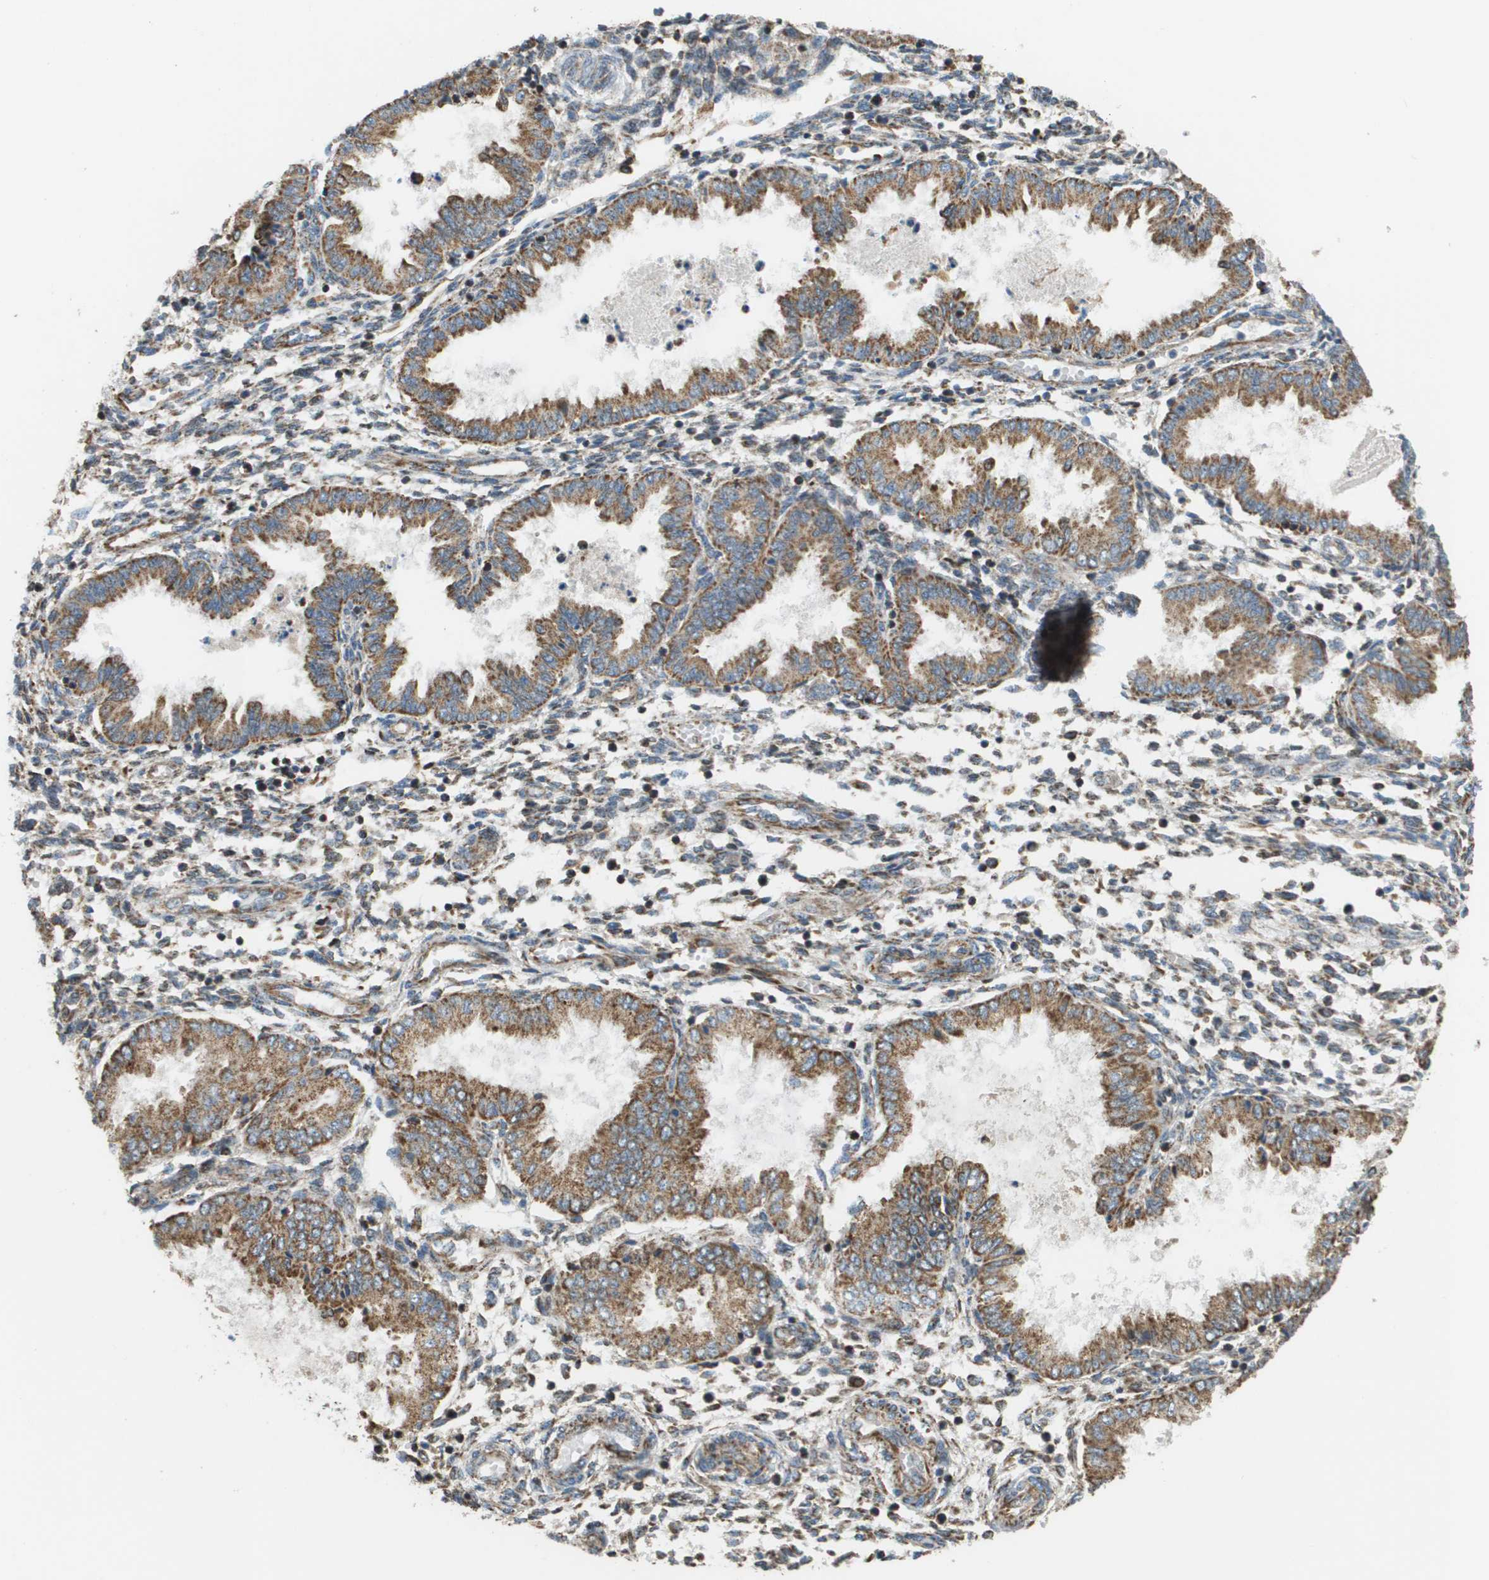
{"staining": {"intensity": "moderate", "quantity": "<25%", "location": "cytoplasmic/membranous"}, "tissue": "endometrium", "cell_type": "Cells in endometrial stroma", "image_type": "normal", "snomed": [{"axis": "morphology", "description": "Normal tissue, NOS"}, {"axis": "topography", "description": "Endometrium"}], "caption": "DAB (3,3'-diaminobenzidine) immunohistochemical staining of unremarkable endometrium reveals moderate cytoplasmic/membranous protein positivity in approximately <25% of cells in endometrial stroma.", "gene": "NRK", "patient": {"sex": "female", "age": 33}}